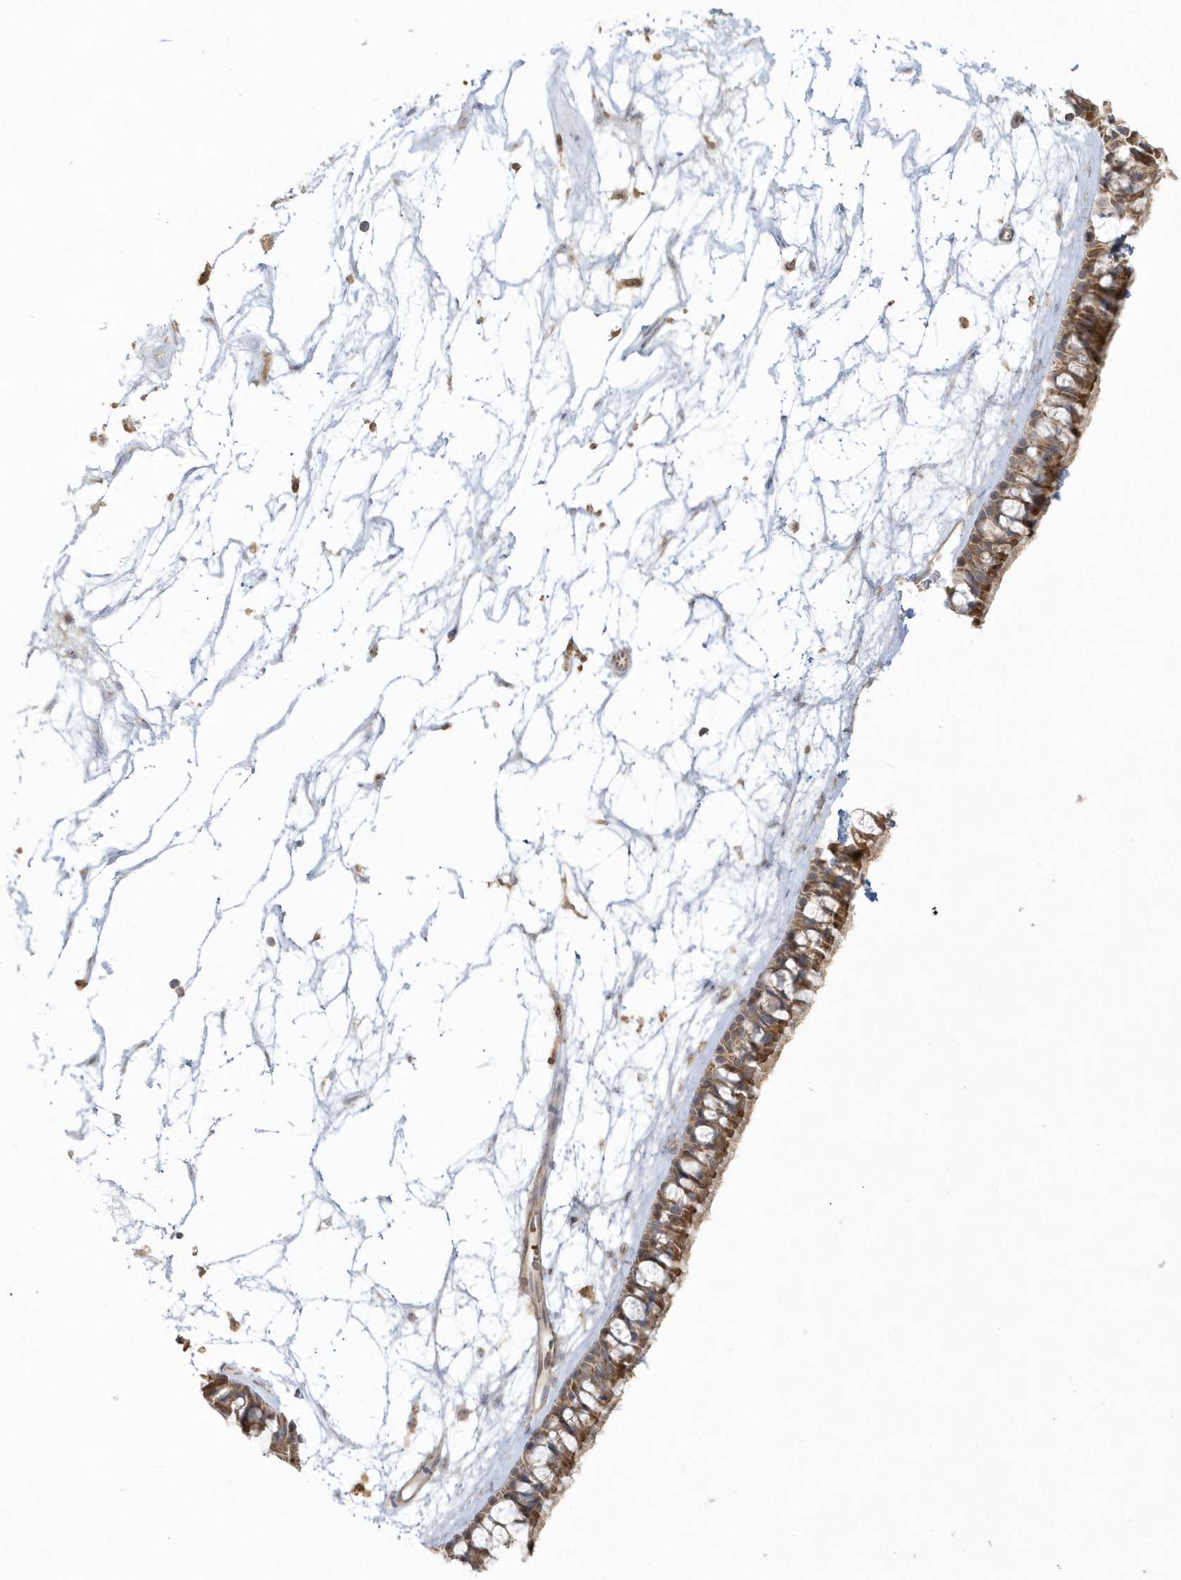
{"staining": {"intensity": "moderate", "quantity": ">75%", "location": "cytoplasmic/membranous"}, "tissue": "nasopharynx", "cell_type": "Respiratory epithelial cells", "image_type": "normal", "snomed": [{"axis": "morphology", "description": "Normal tissue, NOS"}, {"axis": "topography", "description": "Nasopharynx"}], "caption": "A brown stain shows moderate cytoplasmic/membranous staining of a protein in respiratory epithelial cells of unremarkable nasopharynx.", "gene": "BLTP3A", "patient": {"sex": "male", "age": 64}}